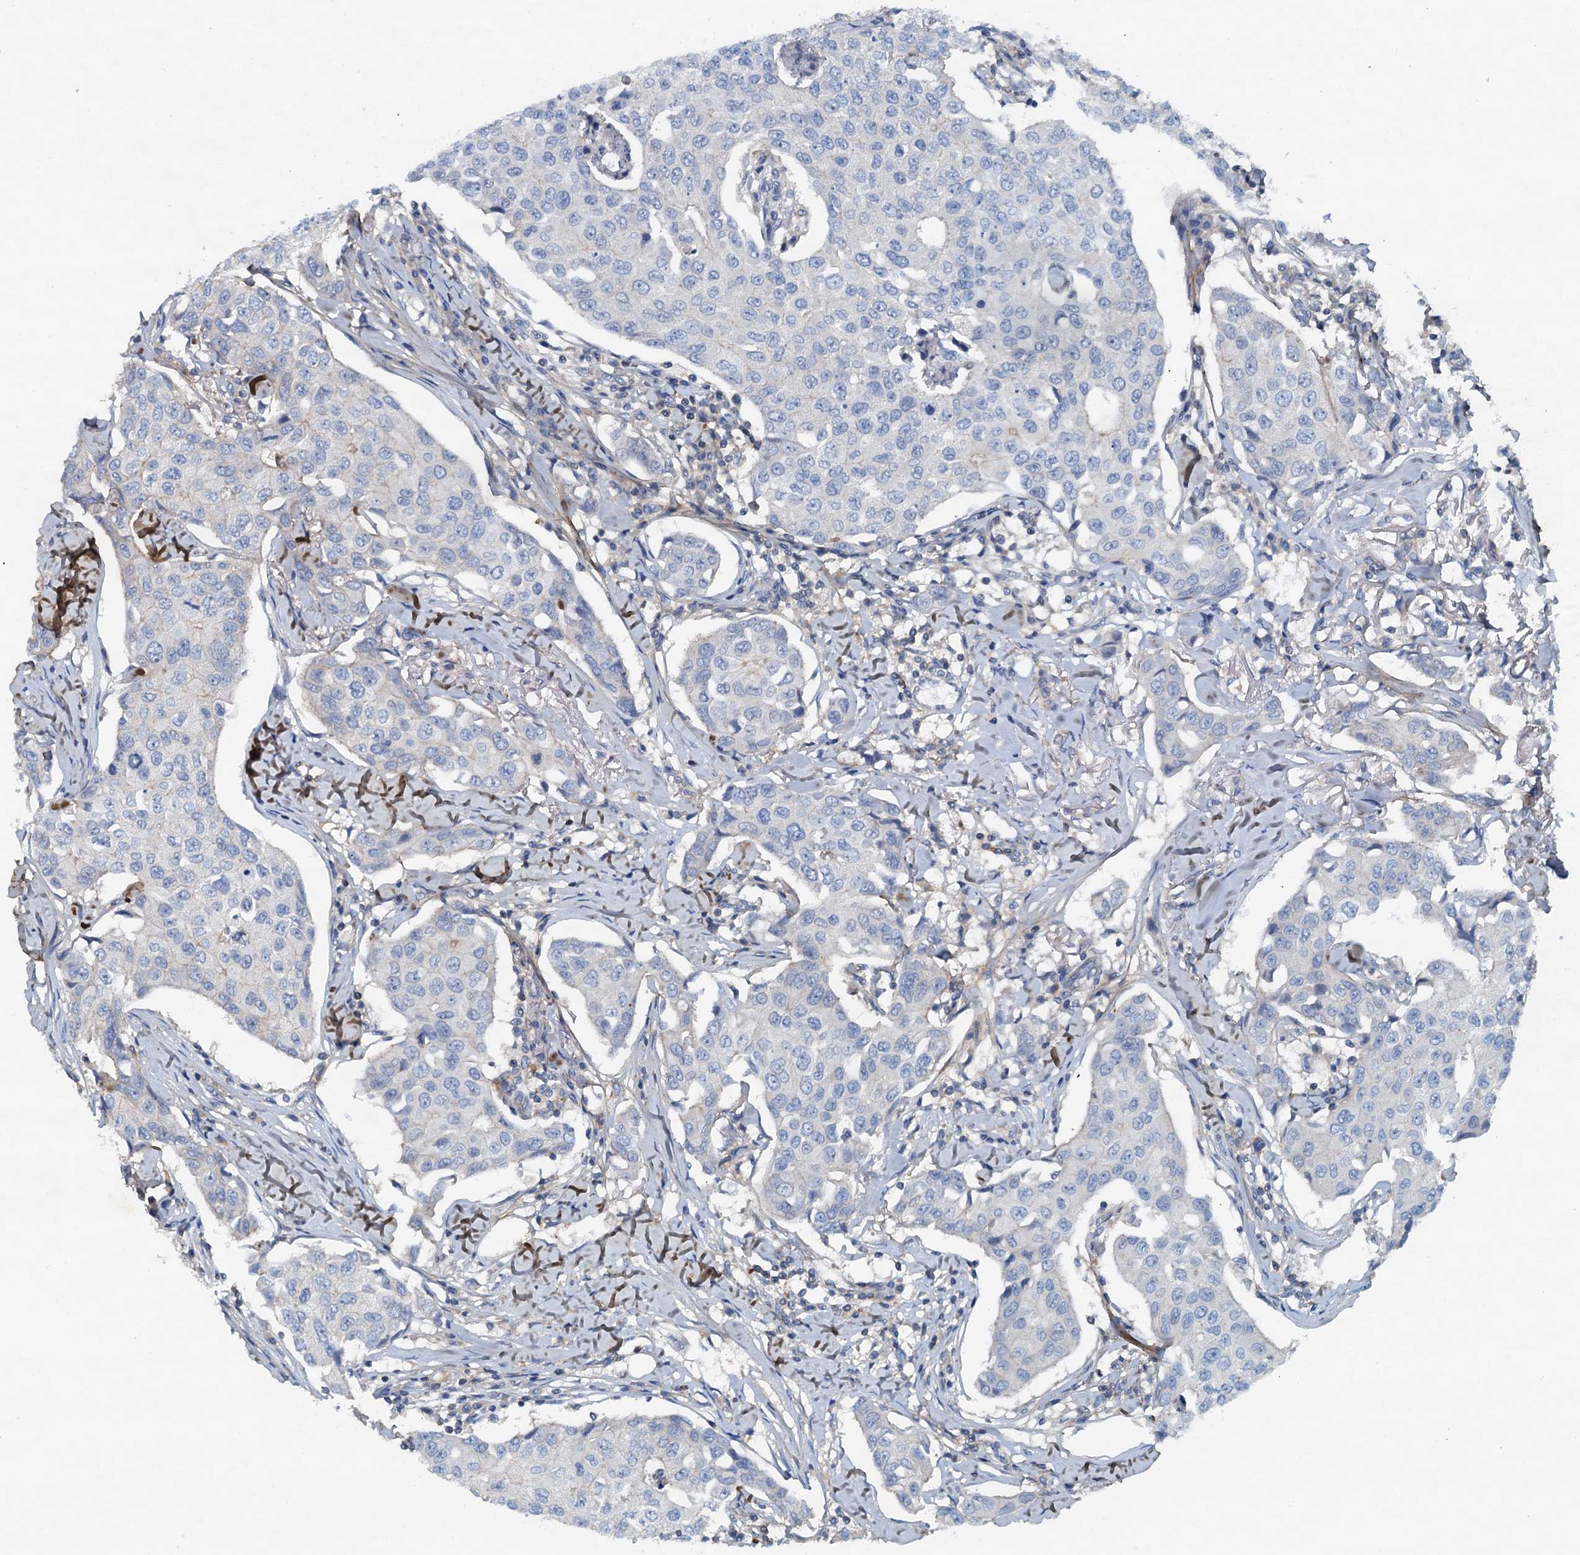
{"staining": {"intensity": "negative", "quantity": "none", "location": "none"}, "tissue": "breast cancer", "cell_type": "Tumor cells", "image_type": "cancer", "snomed": [{"axis": "morphology", "description": "Duct carcinoma"}, {"axis": "topography", "description": "Breast"}], "caption": "Photomicrograph shows no significant protein staining in tumor cells of breast invasive ductal carcinoma. The staining was performed using DAB (3,3'-diaminobenzidine) to visualize the protein expression in brown, while the nuclei were stained in blue with hematoxylin (Magnification: 20x).", "gene": "THAP10", "patient": {"sex": "female", "age": 80}}